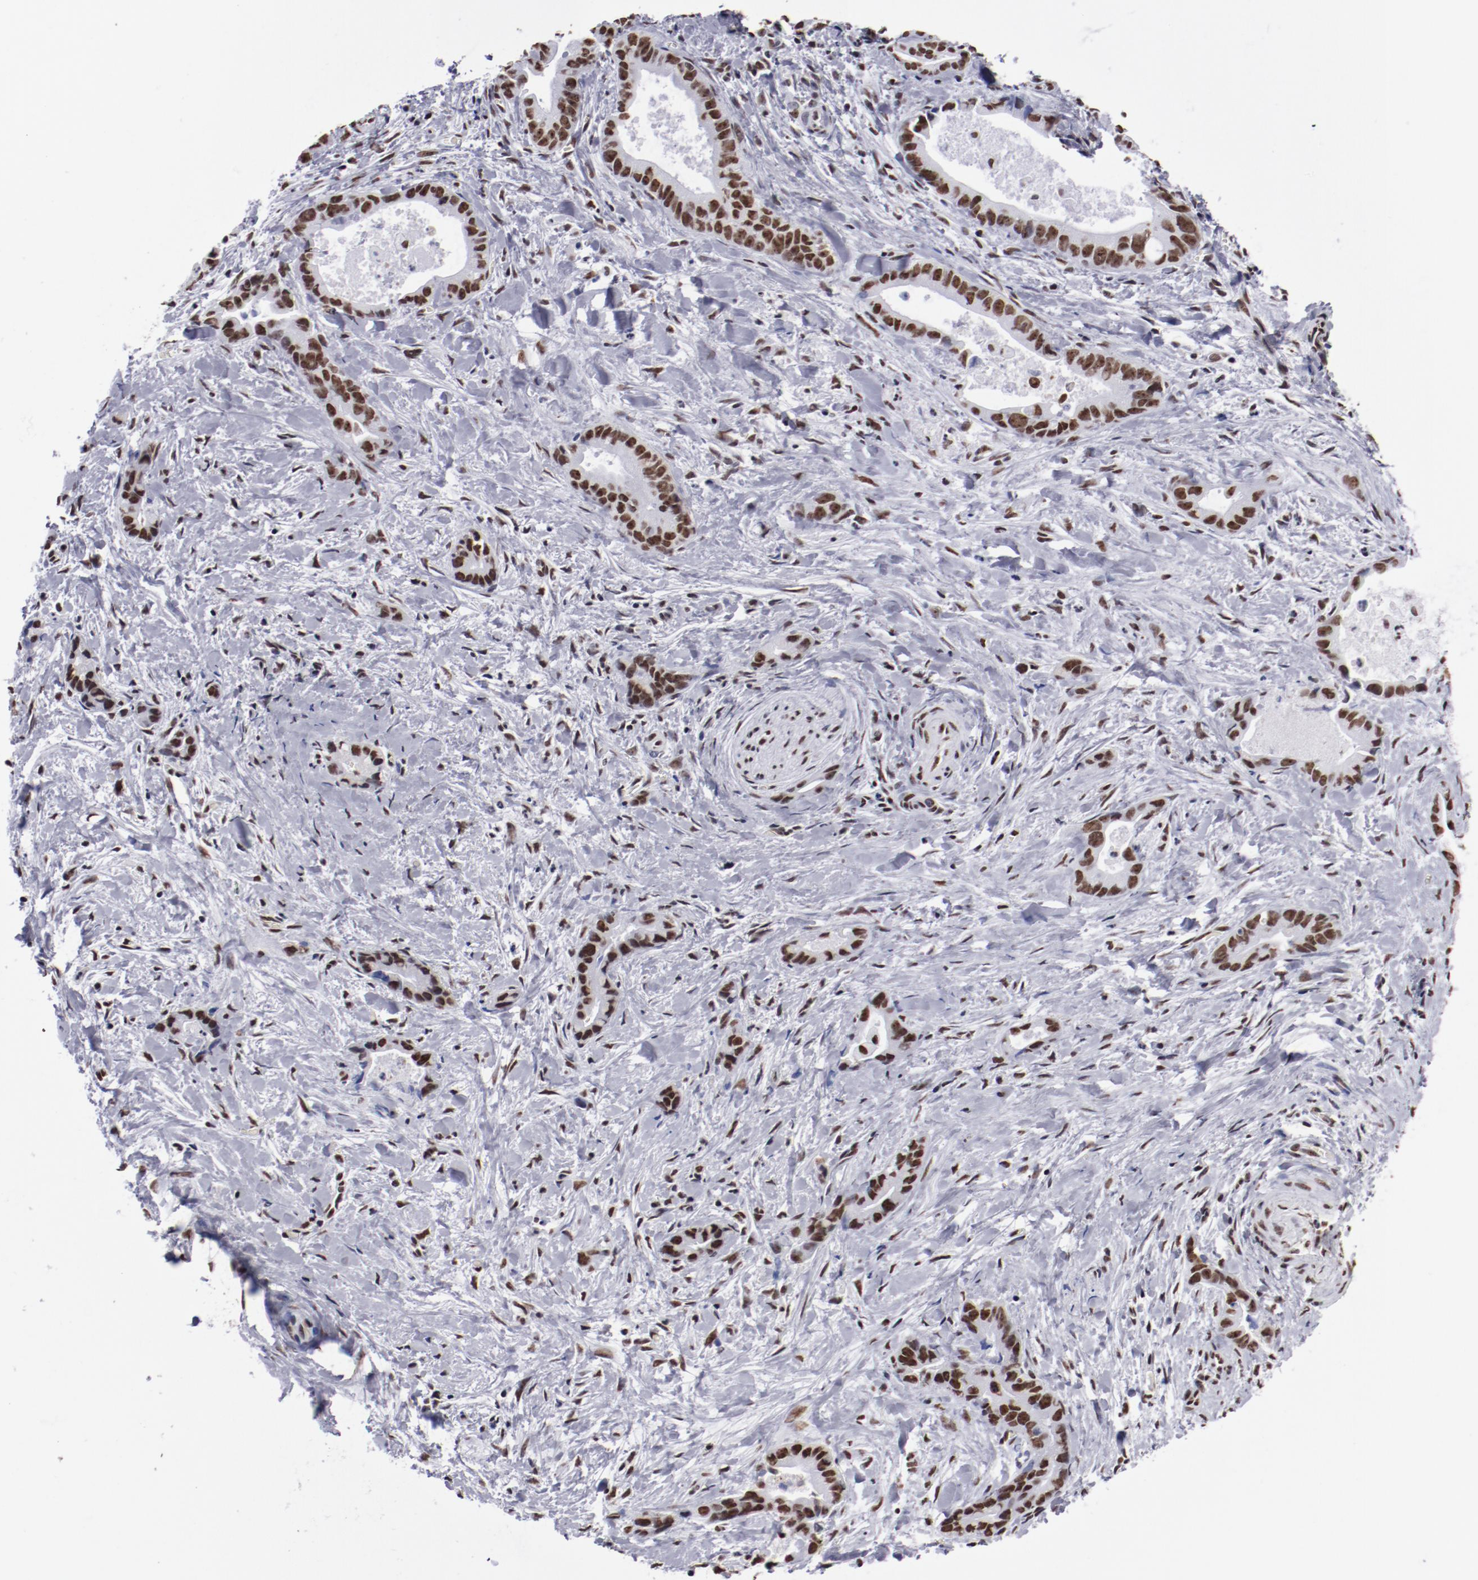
{"staining": {"intensity": "strong", "quantity": ">75%", "location": "nuclear"}, "tissue": "liver cancer", "cell_type": "Tumor cells", "image_type": "cancer", "snomed": [{"axis": "morphology", "description": "Cholangiocarcinoma"}, {"axis": "topography", "description": "Liver"}], "caption": "The immunohistochemical stain labels strong nuclear positivity in tumor cells of cholangiocarcinoma (liver) tissue. The protein is stained brown, and the nuclei are stained in blue (DAB IHC with brightfield microscopy, high magnification).", "gene": "HNRNPA2B1", "patient": {"sex": "female", "age": 55}}